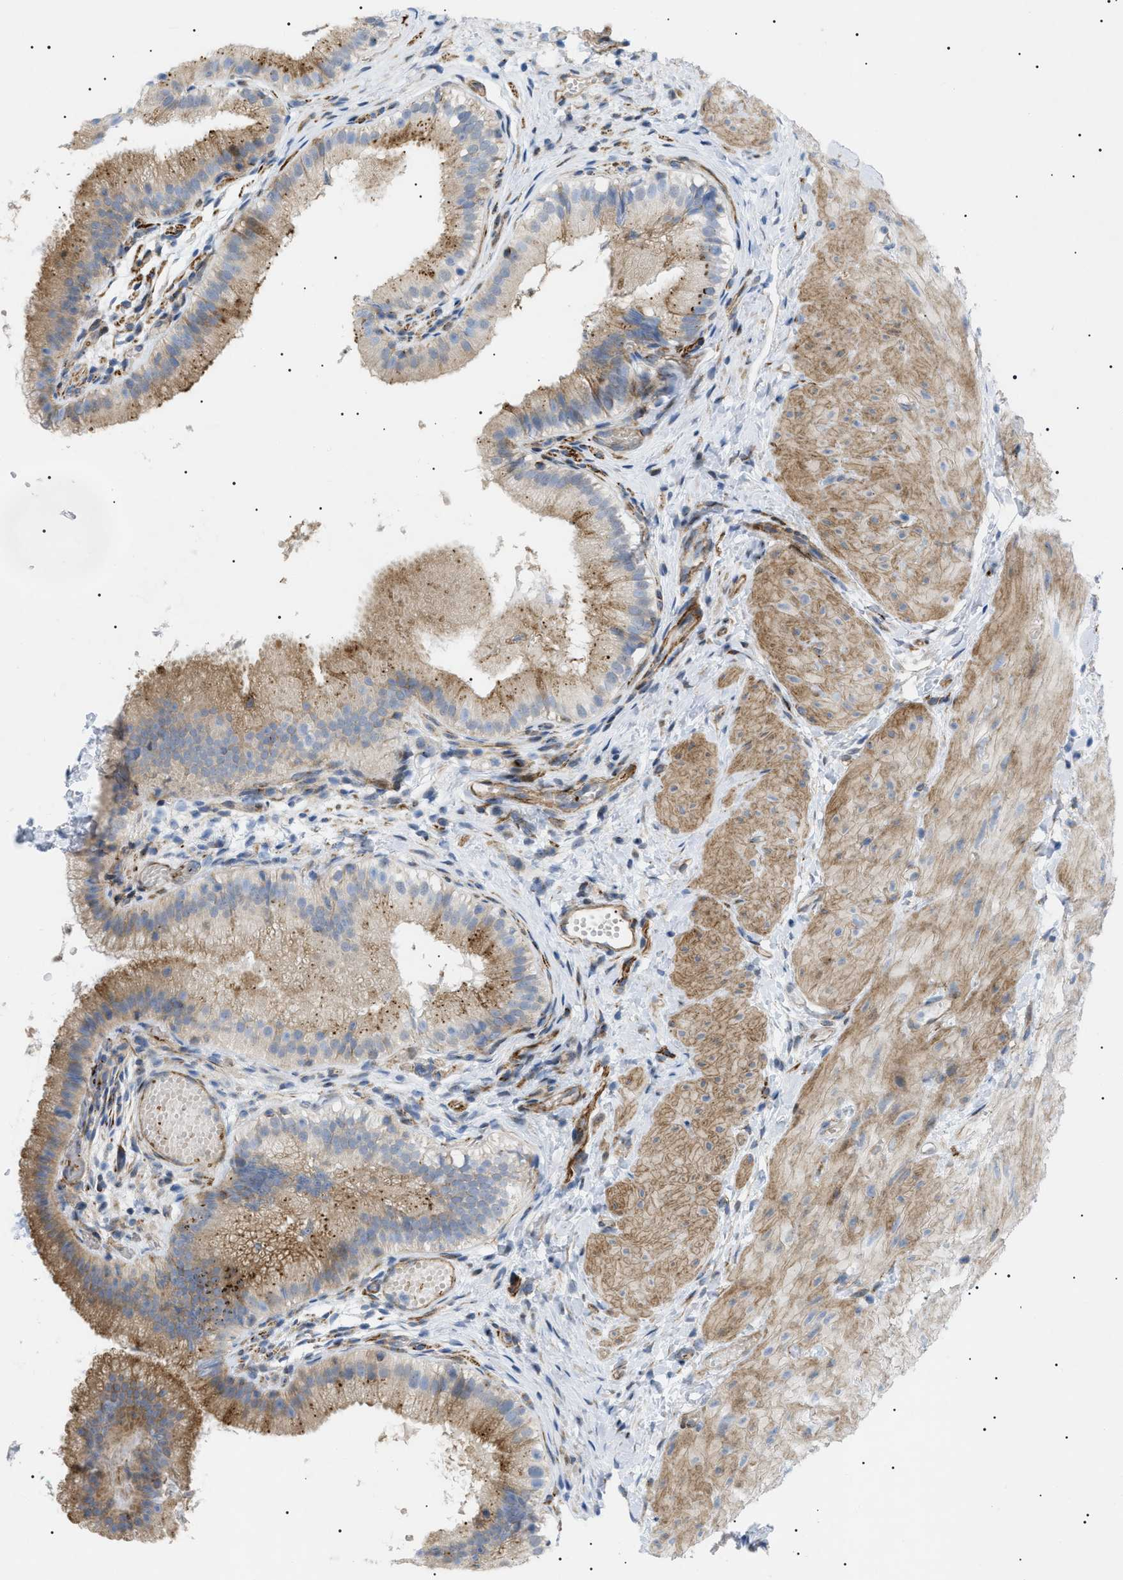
{"staining": {"intensity": "moderate", "quantity": ">75%", "location": "cytoplasmic/membranous"}, "tissue": "gallbladder", "cell_type": "Glandular cells", "image_type": "normal", "snomed": [{"axis": "morphology", "description": "Normal tissue, NOS"}, {"axis": "topography", "description": "Gallbladder"}], "caption": "Glandular cells show medium levels of moderate cytoplasmic/membranous staining in about >75% of cells in benign gallbladder. (brown staining indicates protein expression, while blue staining denotes nuclei).", "gene": "SFXN5", "patient": {"sex": "female", "age": 26}}